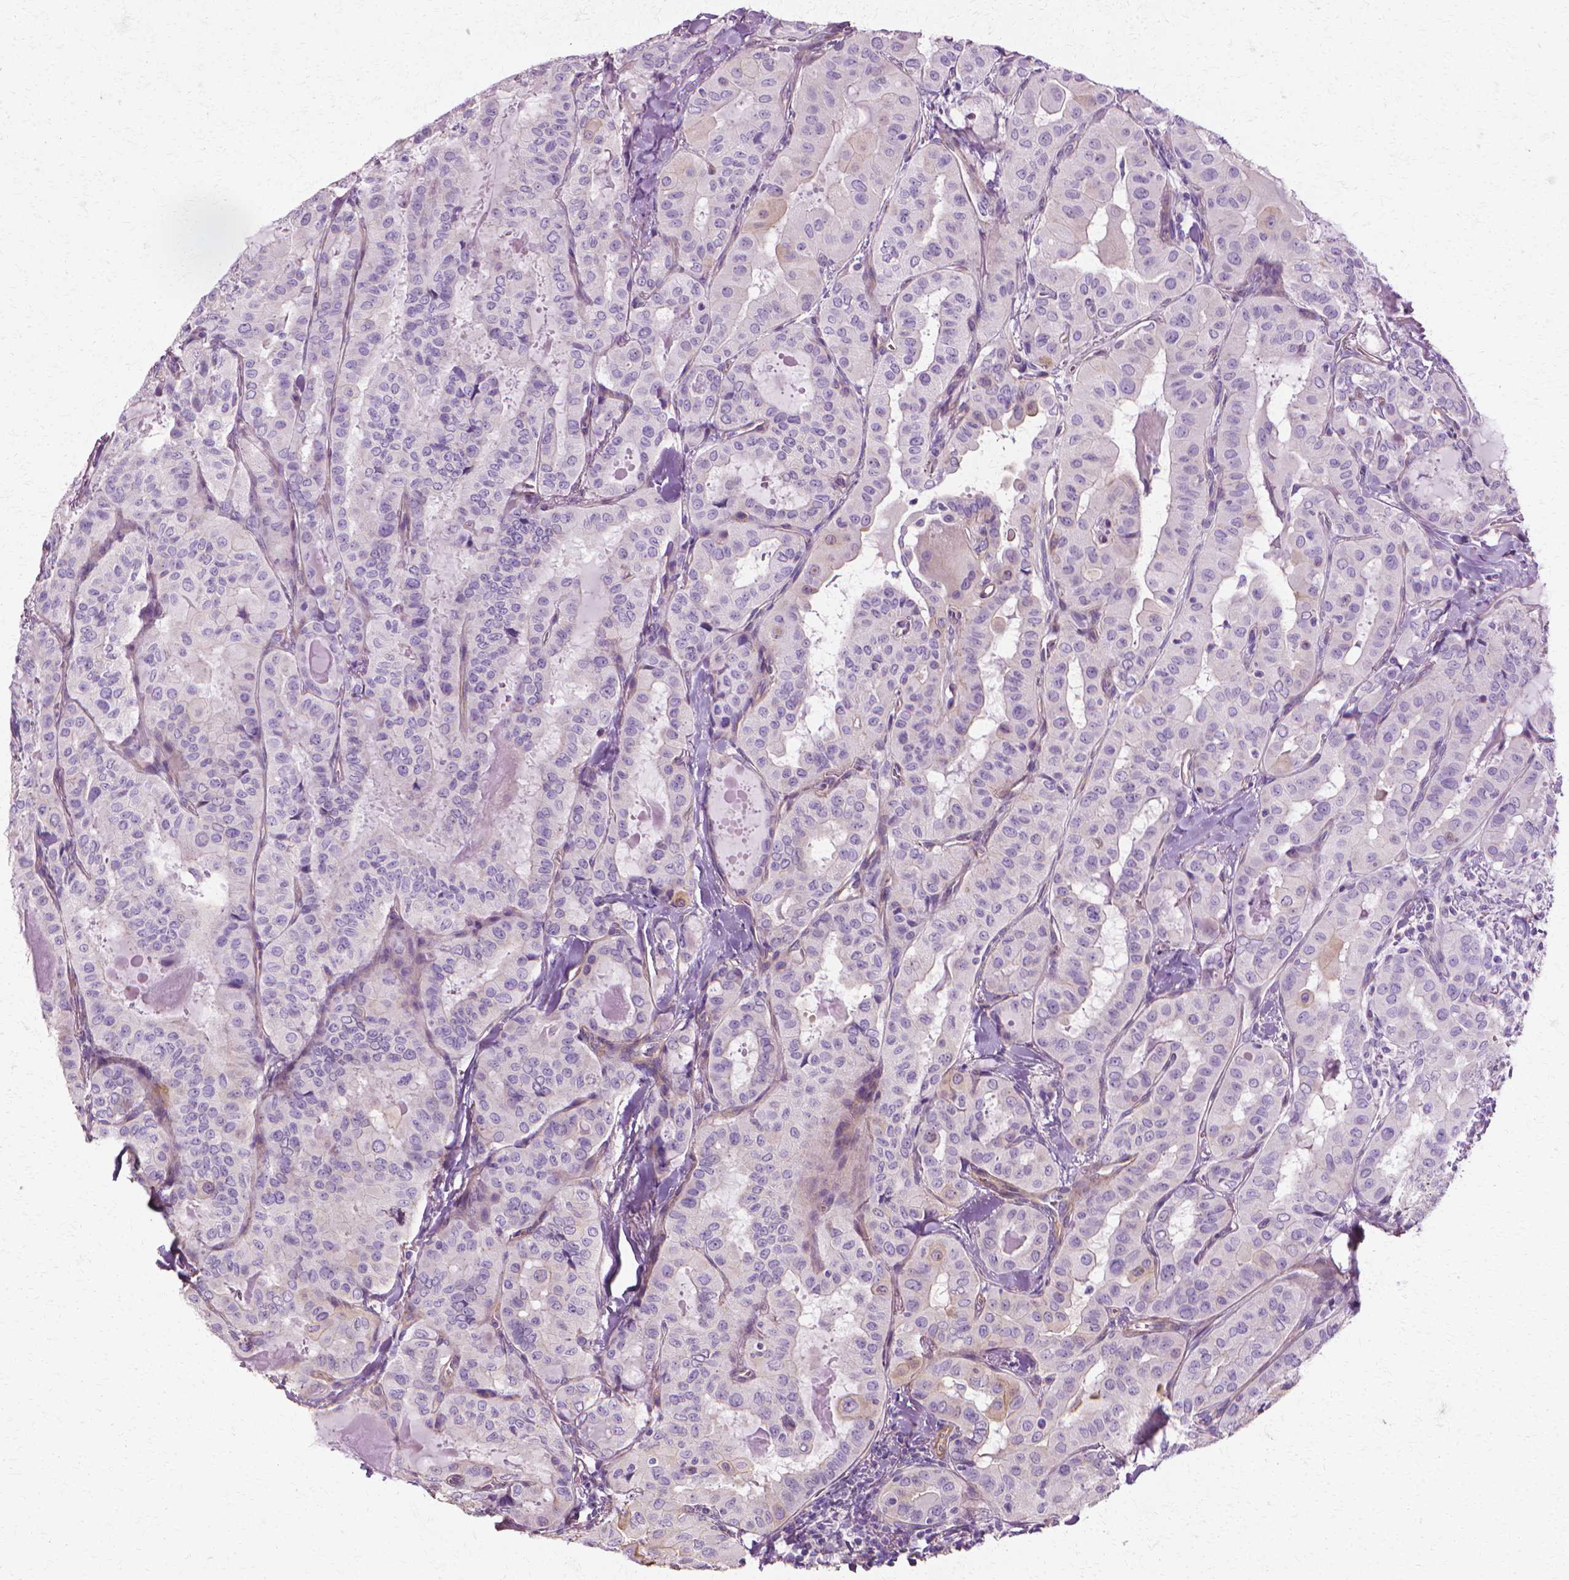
{"staining": {"intensity": "negative", "quantity": "none", "location": "none"}, "tissue": "thyroid cancer", "cell_type": "Tumor cells", "image_type": "cancer", "snomed": [{"axis": "morphology", "description": "Papillary adenocarcinoma, NOS"}, {"axis": "topography", "description": "Thyroid gland"}], "caption": "There is no significant expression in tumor cells of papillary adenocarcinoma (thyroid). (Immunohistochemistry (ihc), brightfield microscopy, high magnification).", "gene": "CFAP157", "patient": {"sex": "female", "age": 41}}